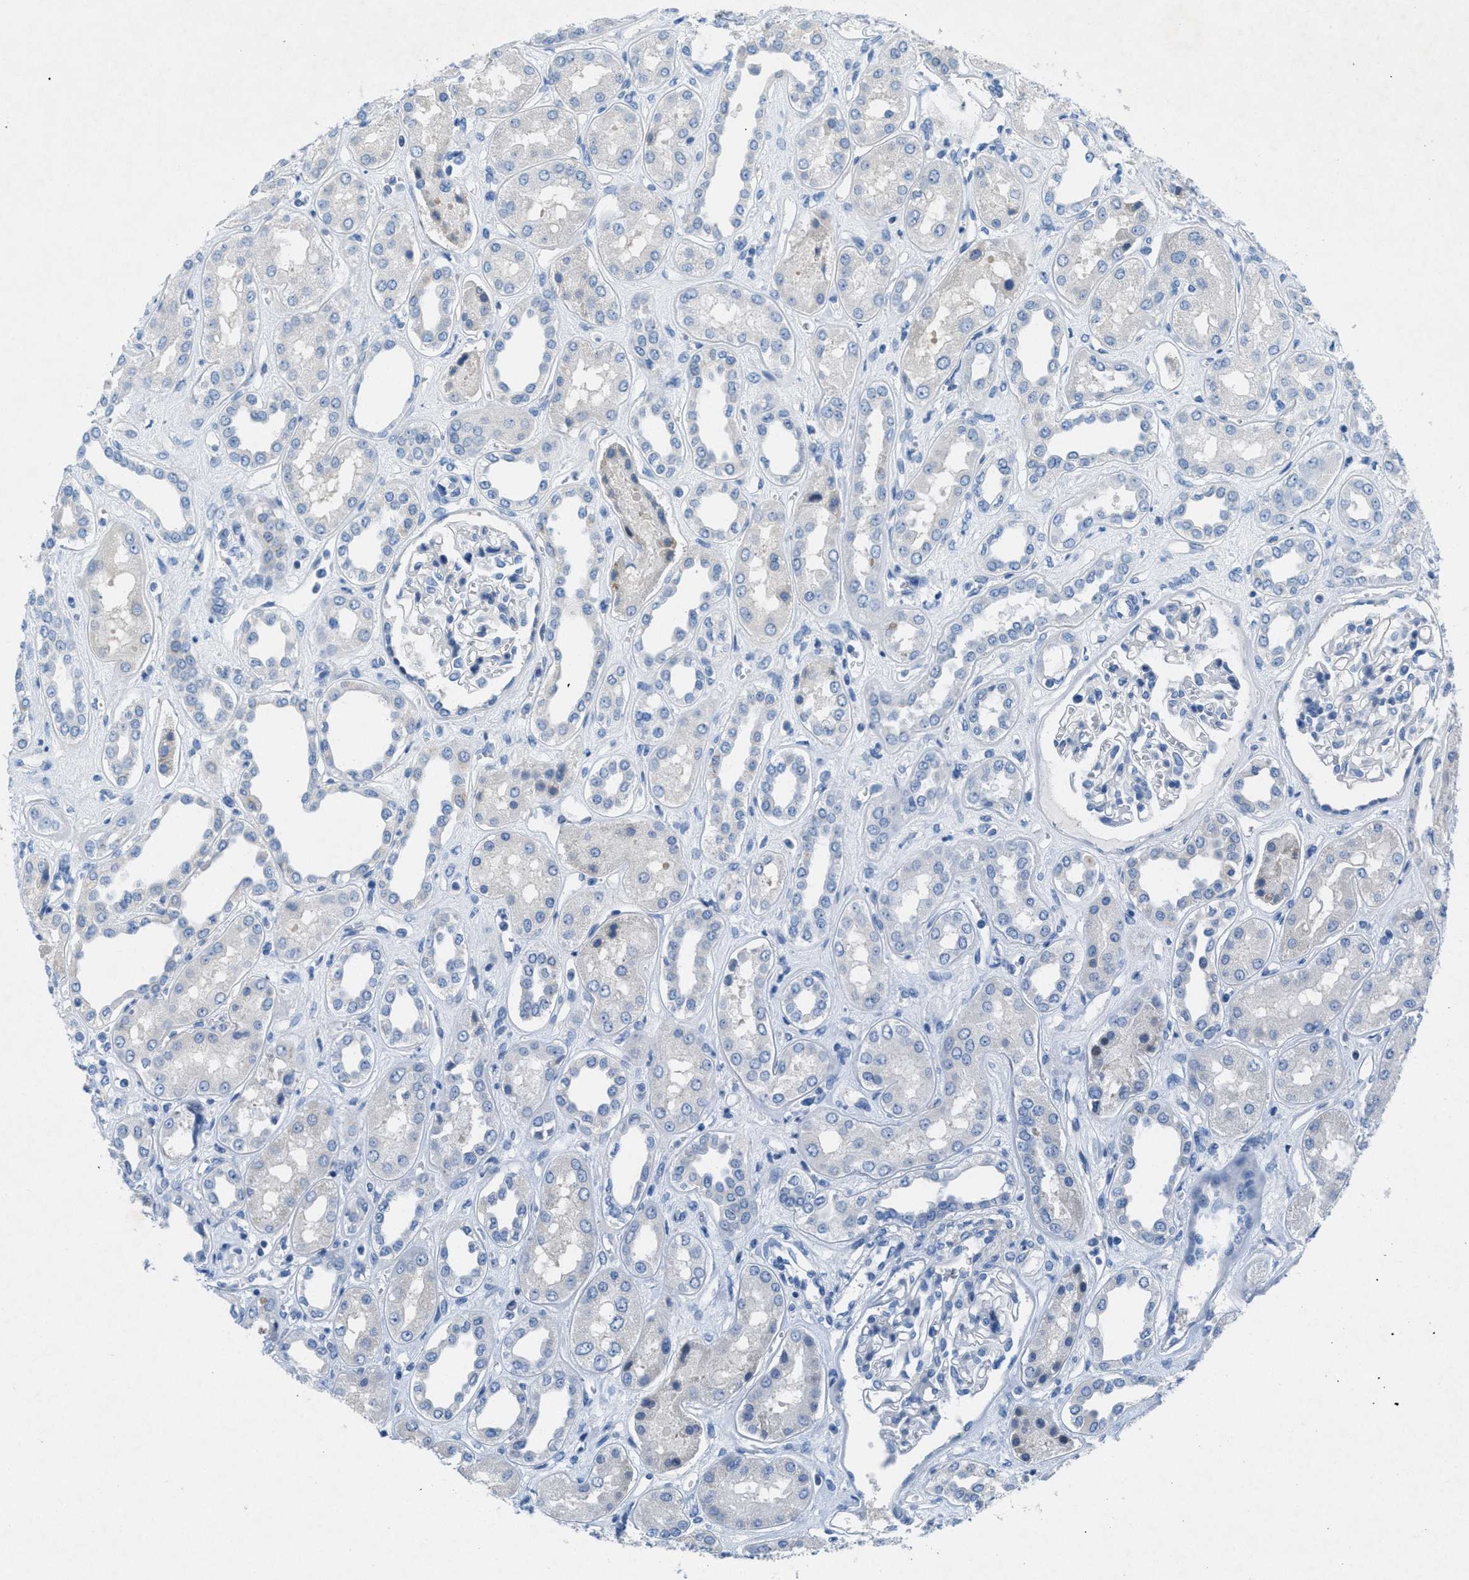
{"staining": {"intensity": "negative", "quantity": "none", "location": "none"}, "tissue": "kidney", "cell_type": "Cells in glomeruli", "image_type": "normal", "snomed": [{"axis": "morphology", "description": "Normal tissue, NOS"}, {"axis": "topography", "description": "Kidney"}], "caption": "Cells in glomeruli show no significant protein positivity in normal kidney. Brightfield microscopy of immunohistochemistry stained with DAB (brown) and hematoxylin (blue), captured at high magnification.", "gene": "GALNT17", "patient": {"sex": "male", "age": 59}}